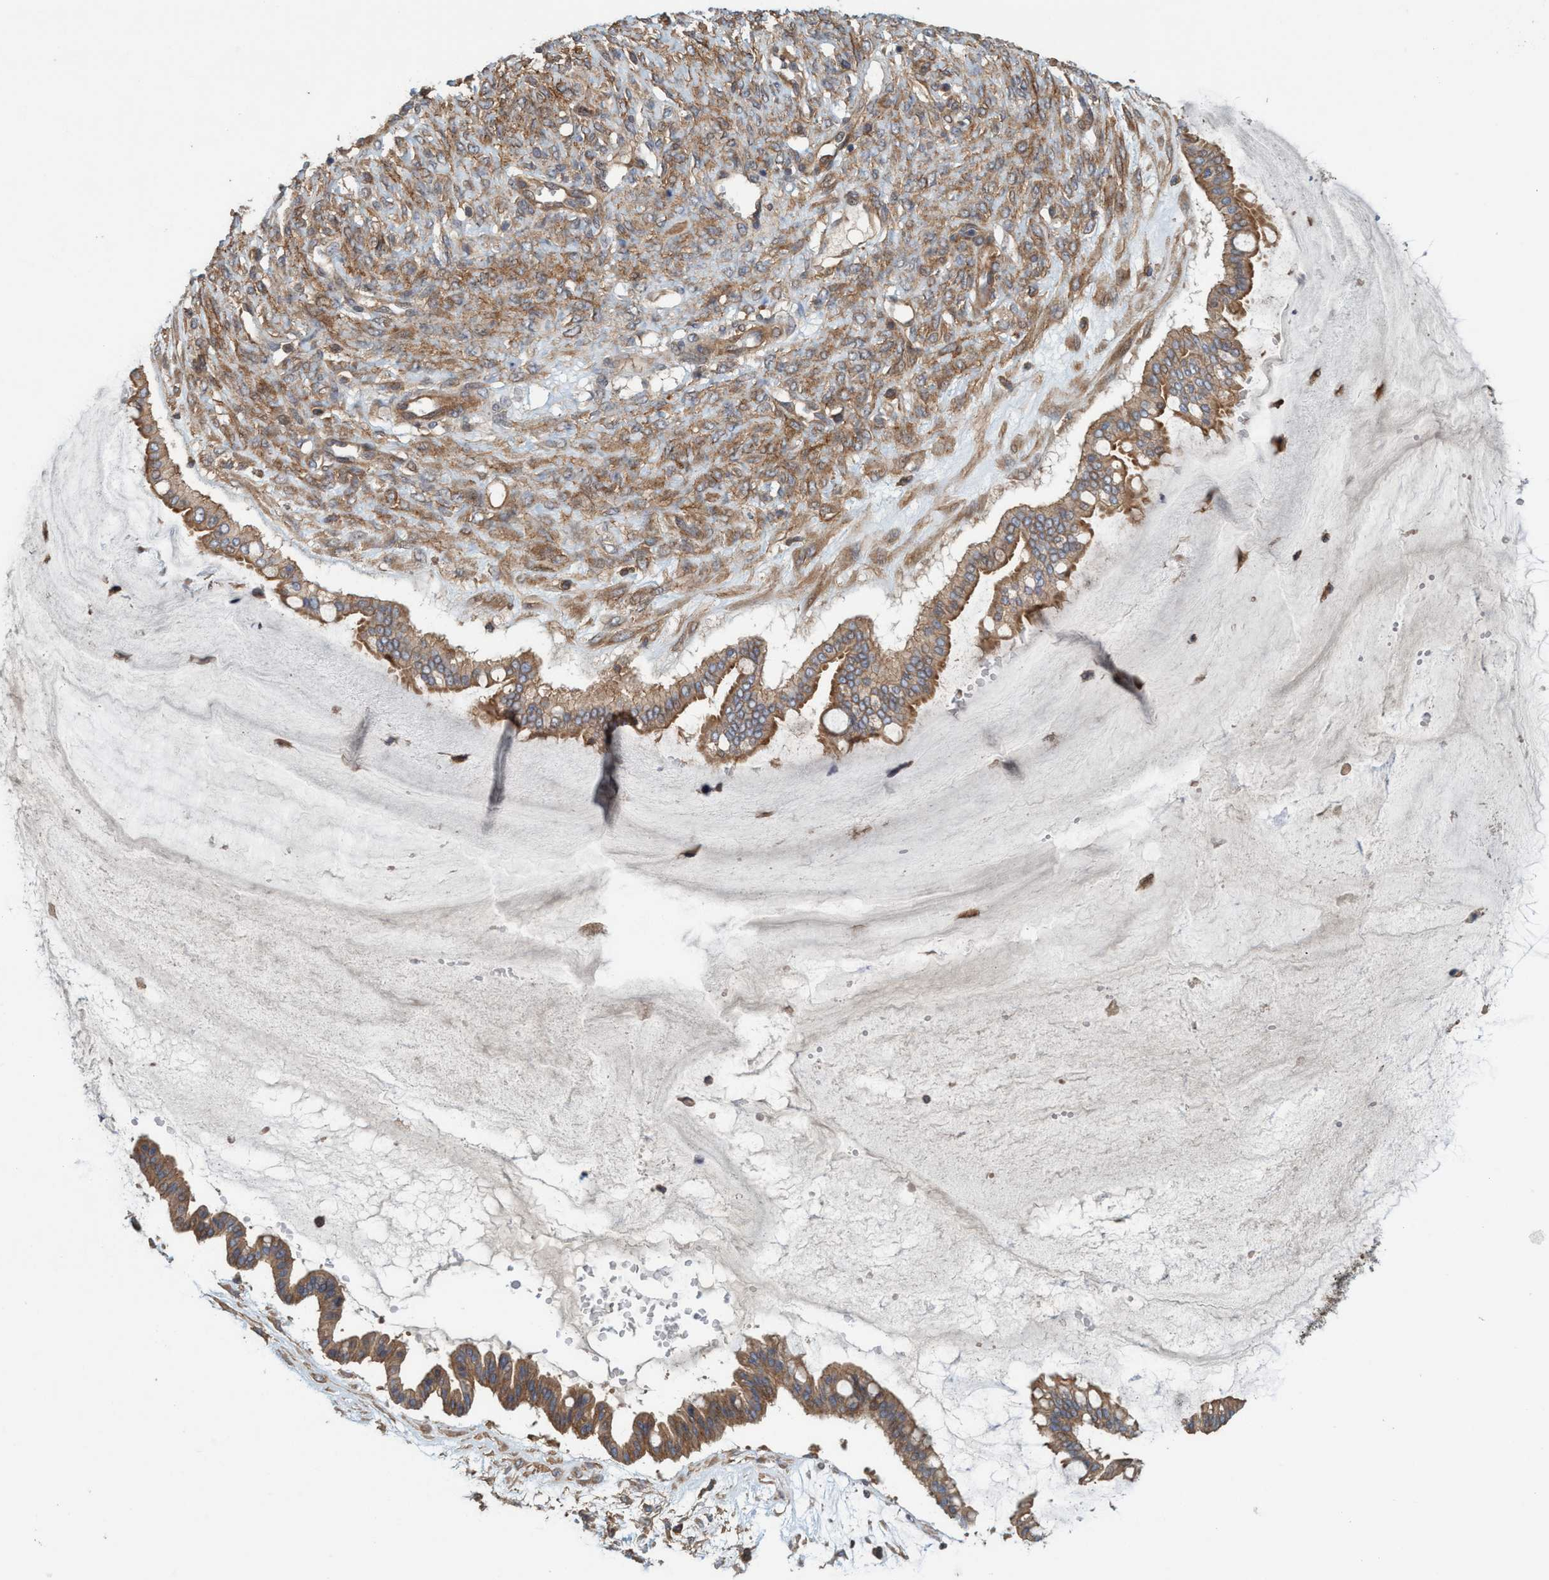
{"staining": {"intensity": "strong", "quantity": ">75%", "location": "cytoplasmic/membranous"}, "tissue": "ovarian cancer", "cell_type": "Tumor cells", "image_type": "cancer", "snomed": [{"axis": "morphology", "description": "Cystadenocarcinoma, mucinous, NOS"}, {"axis": "topography", "description": "Ovary"}], "caption": "Immunohistochemical staining of human mucinous cystadenocarcinoma (ovarian) shows high levels of strong cytoplasmic/membranous staining in about >75% of tumor cells.", "gene": "SPECC1", "patient": {"sex": "female", "age": 73}}